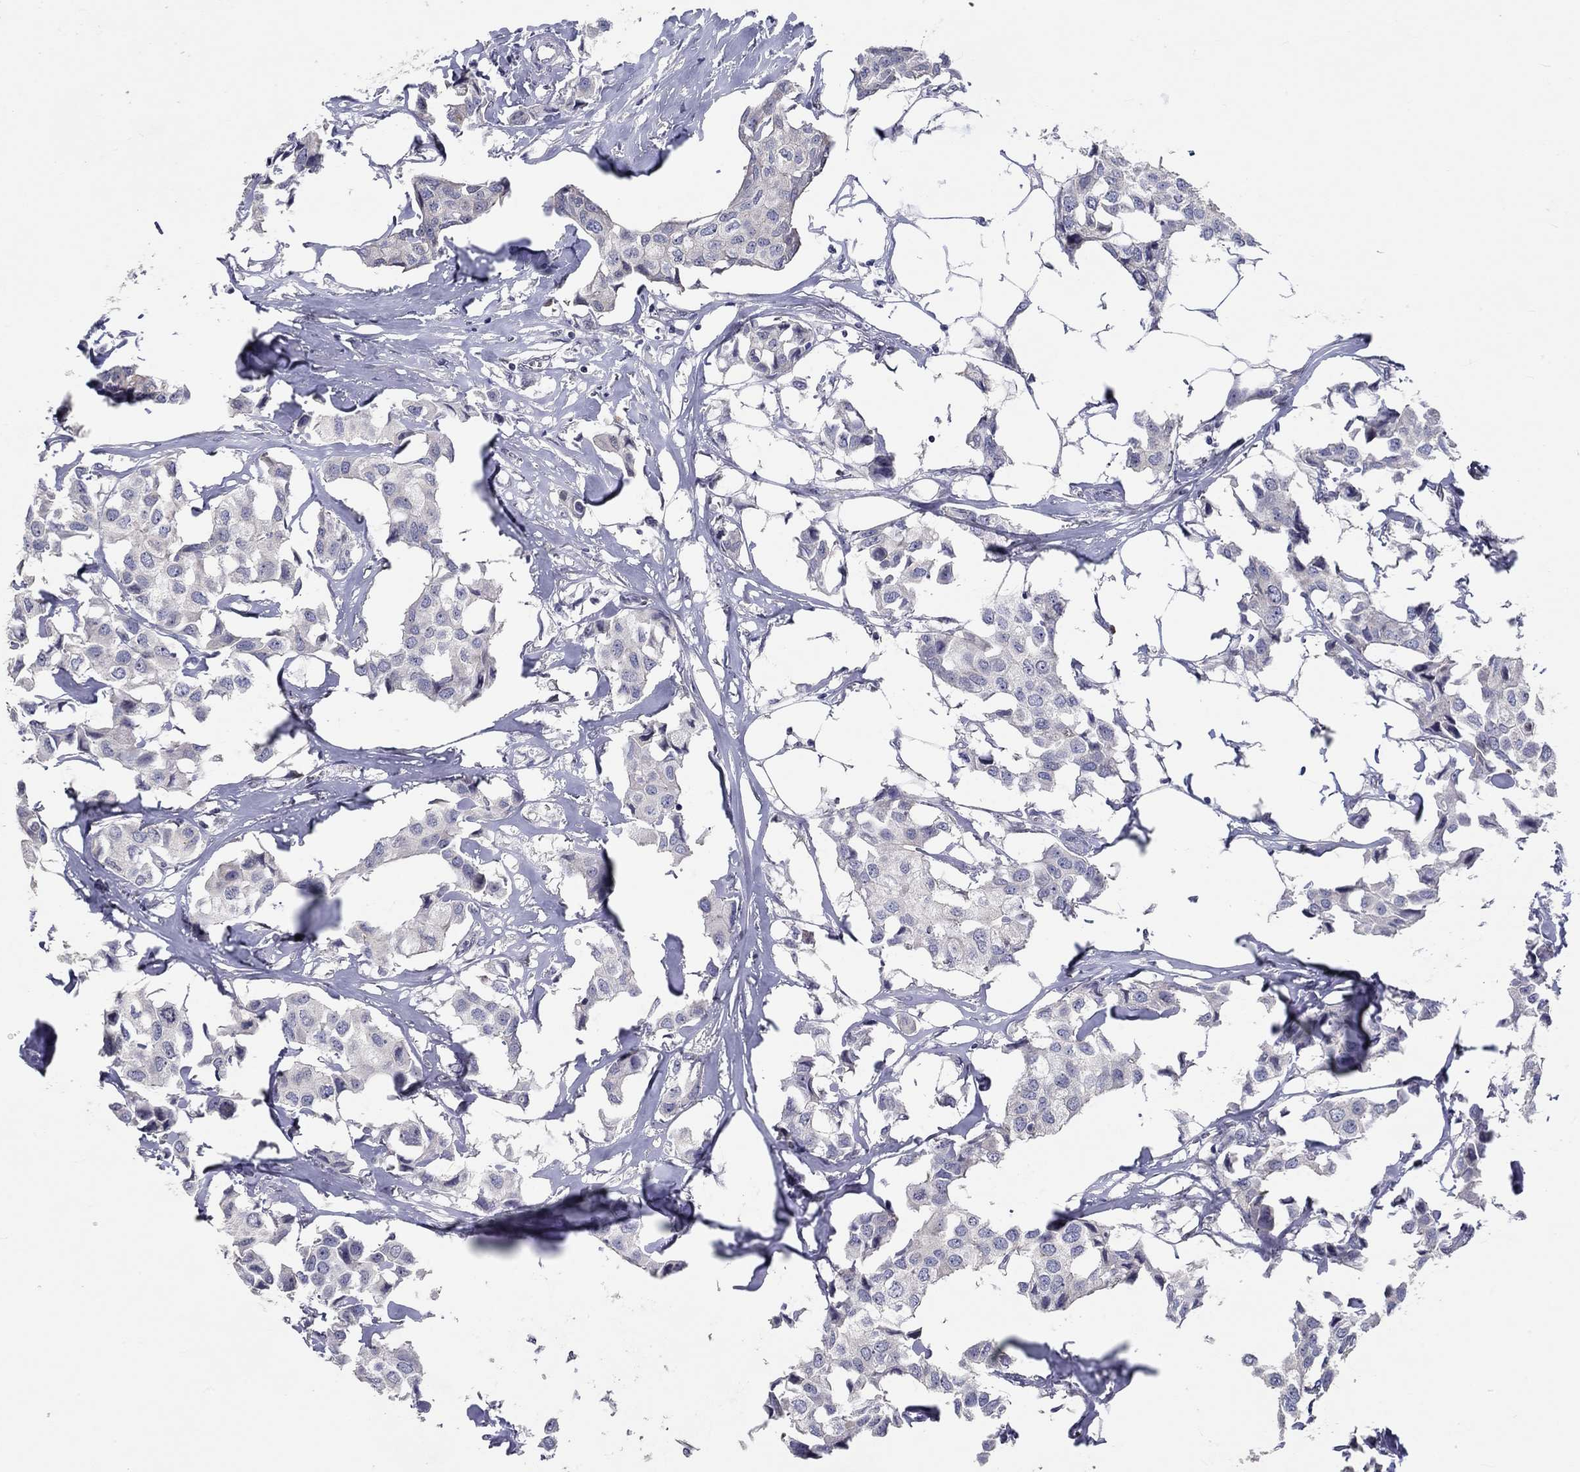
{"staining": {"intensity": "negative", "quantity": "none", "location": "none"}, "tissue": "breast cancer", "cell_type": "Tumor cells", "image_type": "cancer", "snomed": [{"axis": "morphology", "description": "Duct carcinoma"}, {"axis": "topography", "description": "Breast"}], "caption": "Immunohistochemistry image of neoplastic tissue: human breast cancer (infiltrating ductal carcinoma) stained with DAB (3,3'-diaminobenzidine) reveals no significant protein expression in tumor cells.", "gene": "CETN3", "patient": {"sex": "female", "age": 80}}